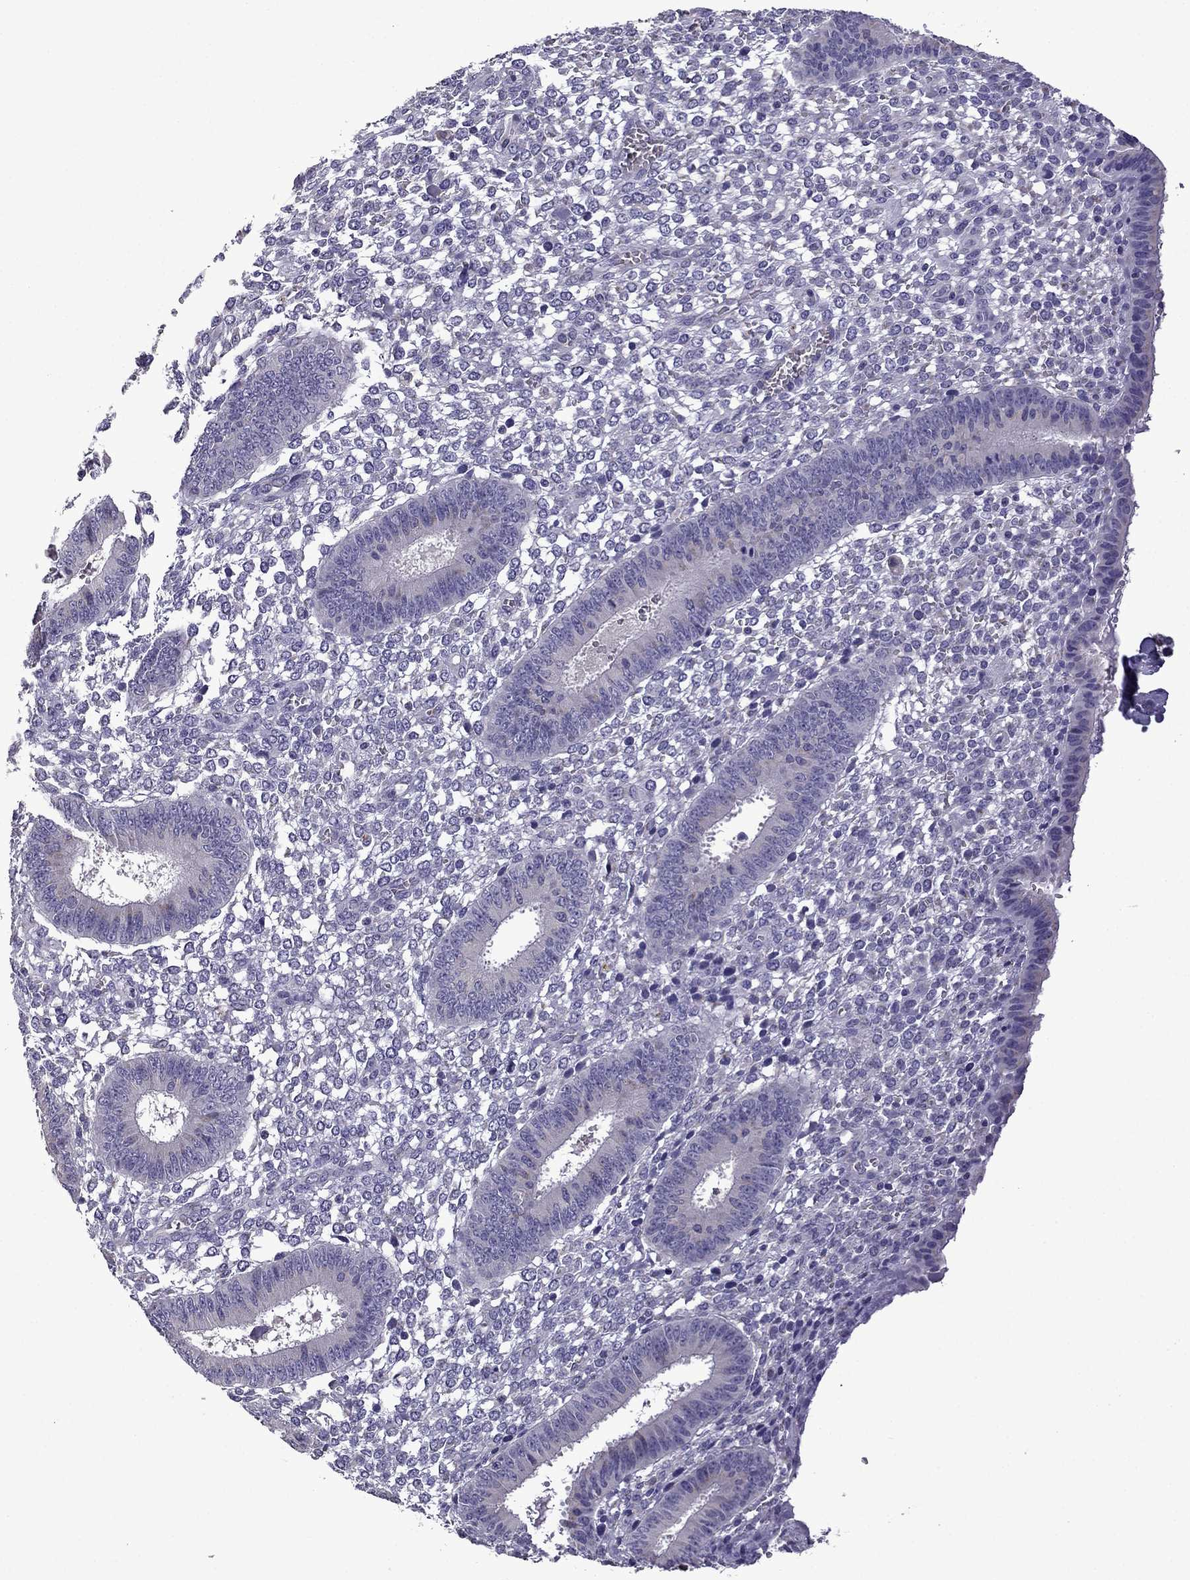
{"staining": {"intensity": "negative", "quantity": "none", "location": "none"}, "tissue": "endometrium", "cell_type": "Cells in endometrial stroma", "image_type": "normal", "snomed": [{"axis": "morphology", "description": "Normal tissue, NOS"}, {"axis": "topography", "description": "Endometrium"}], "caption": "Immunohistochemical staining of normal human endometrium displays no significant expression in cells in endometrial stroma. (DAB immunohistochemistry (IHC) with hematoxylin counter stain).", "gene": "TTN", "patient": {"sex": "female", "age": 42}}